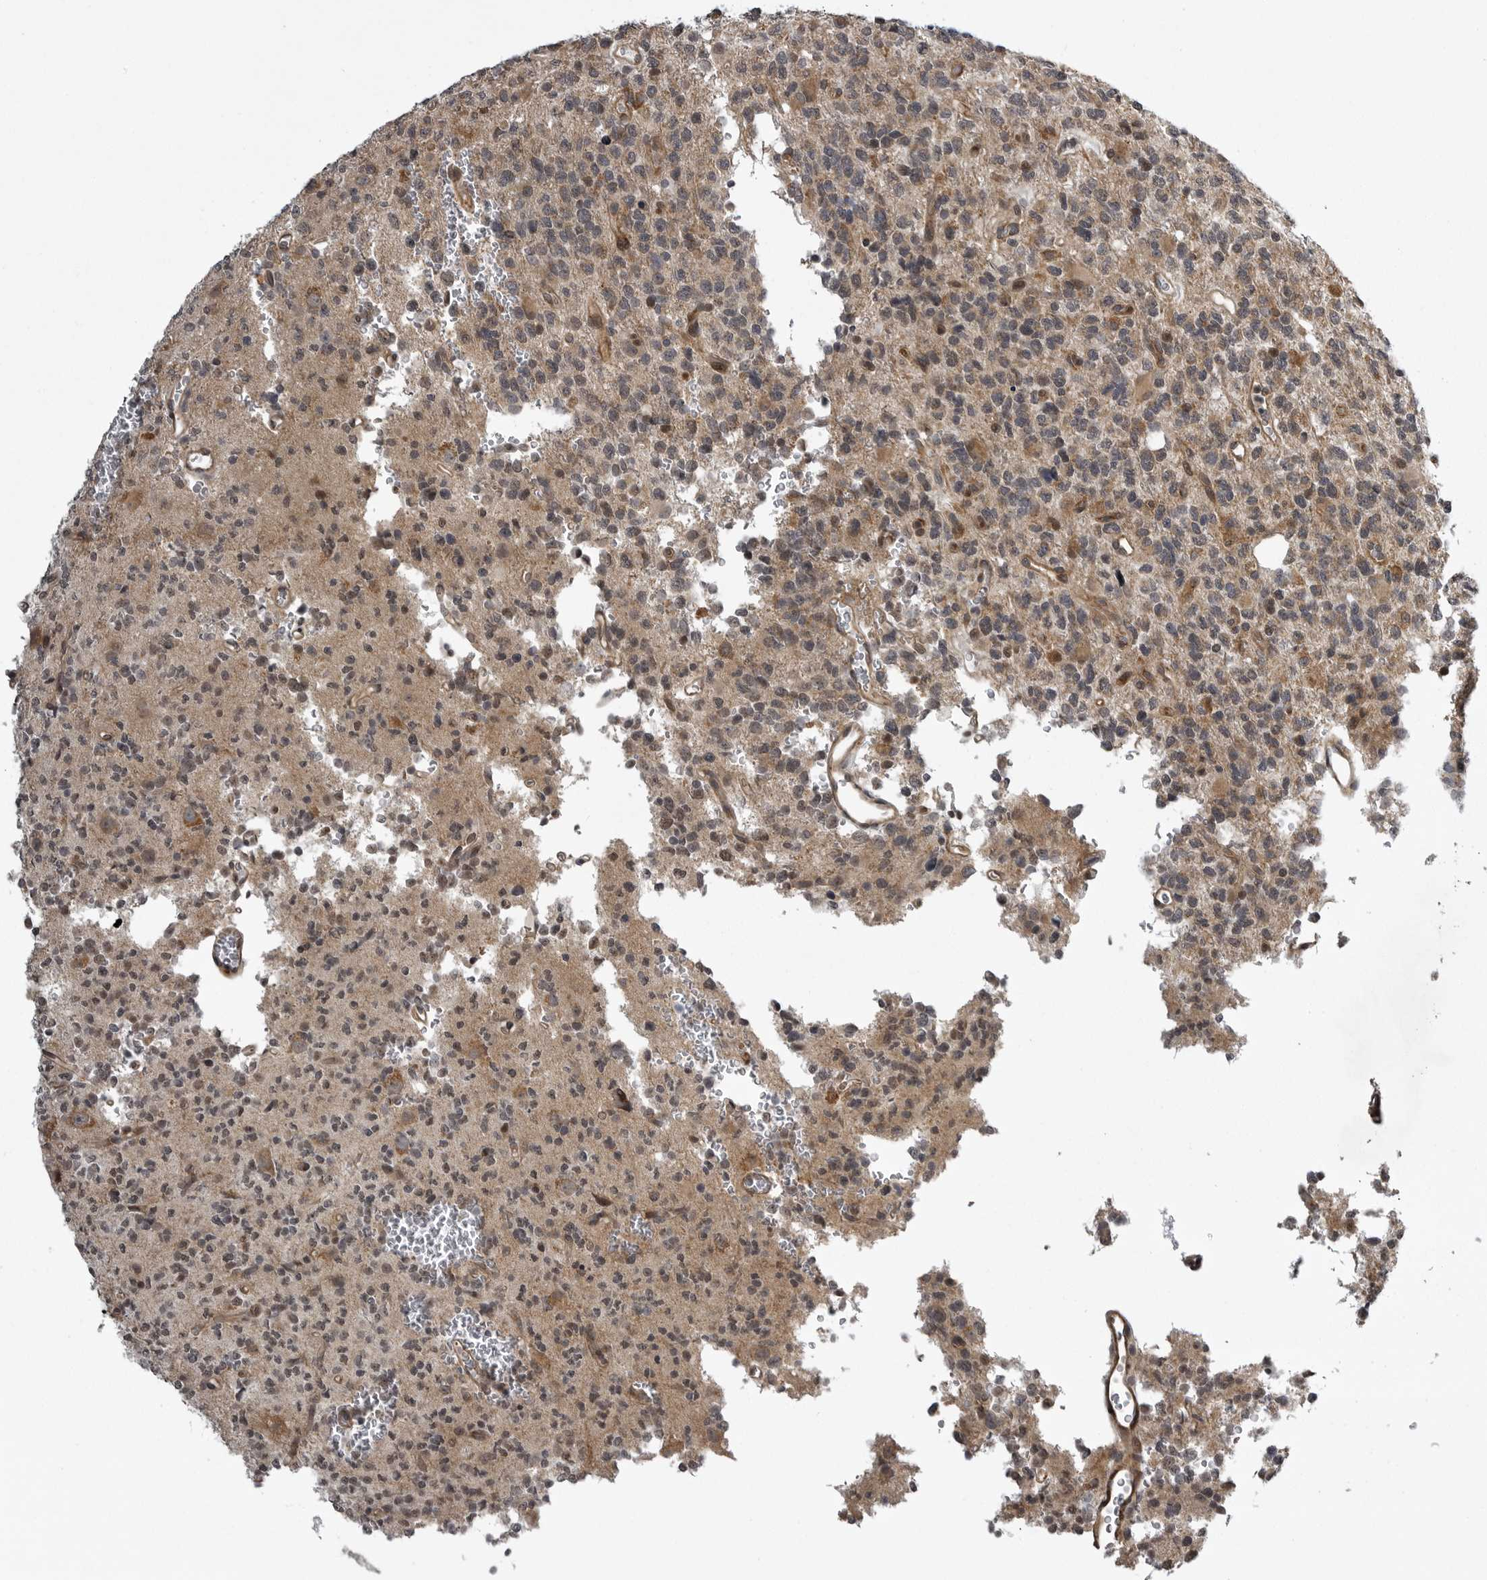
{"staining": {"intensity": "weak", "quantity": "25%-75%", "location": "cytoplasmic/membranous,nuclear"}, "tissue": "glioma", "cell_type": "Tumor cells", "image_type": "cancer", "snomed": [{"axis": "morphology", "description": "Glioma, malignant, High grade"}, {"axis": "topography", "description": "Brain"}], "caption": "Immunohistochemistry (DAB) staining of high-grade glioma (malignant) displays weak cytoplasmic/membranous and nuclear protein staining in approximately 25%-75% of tumor cells. Using DAB (brown) and hematoxylin (blue) stains, captured at high magnification using brightfield microscopy.", "gene": "SNX16", "patient": {"sex": "female", "age": 62}}